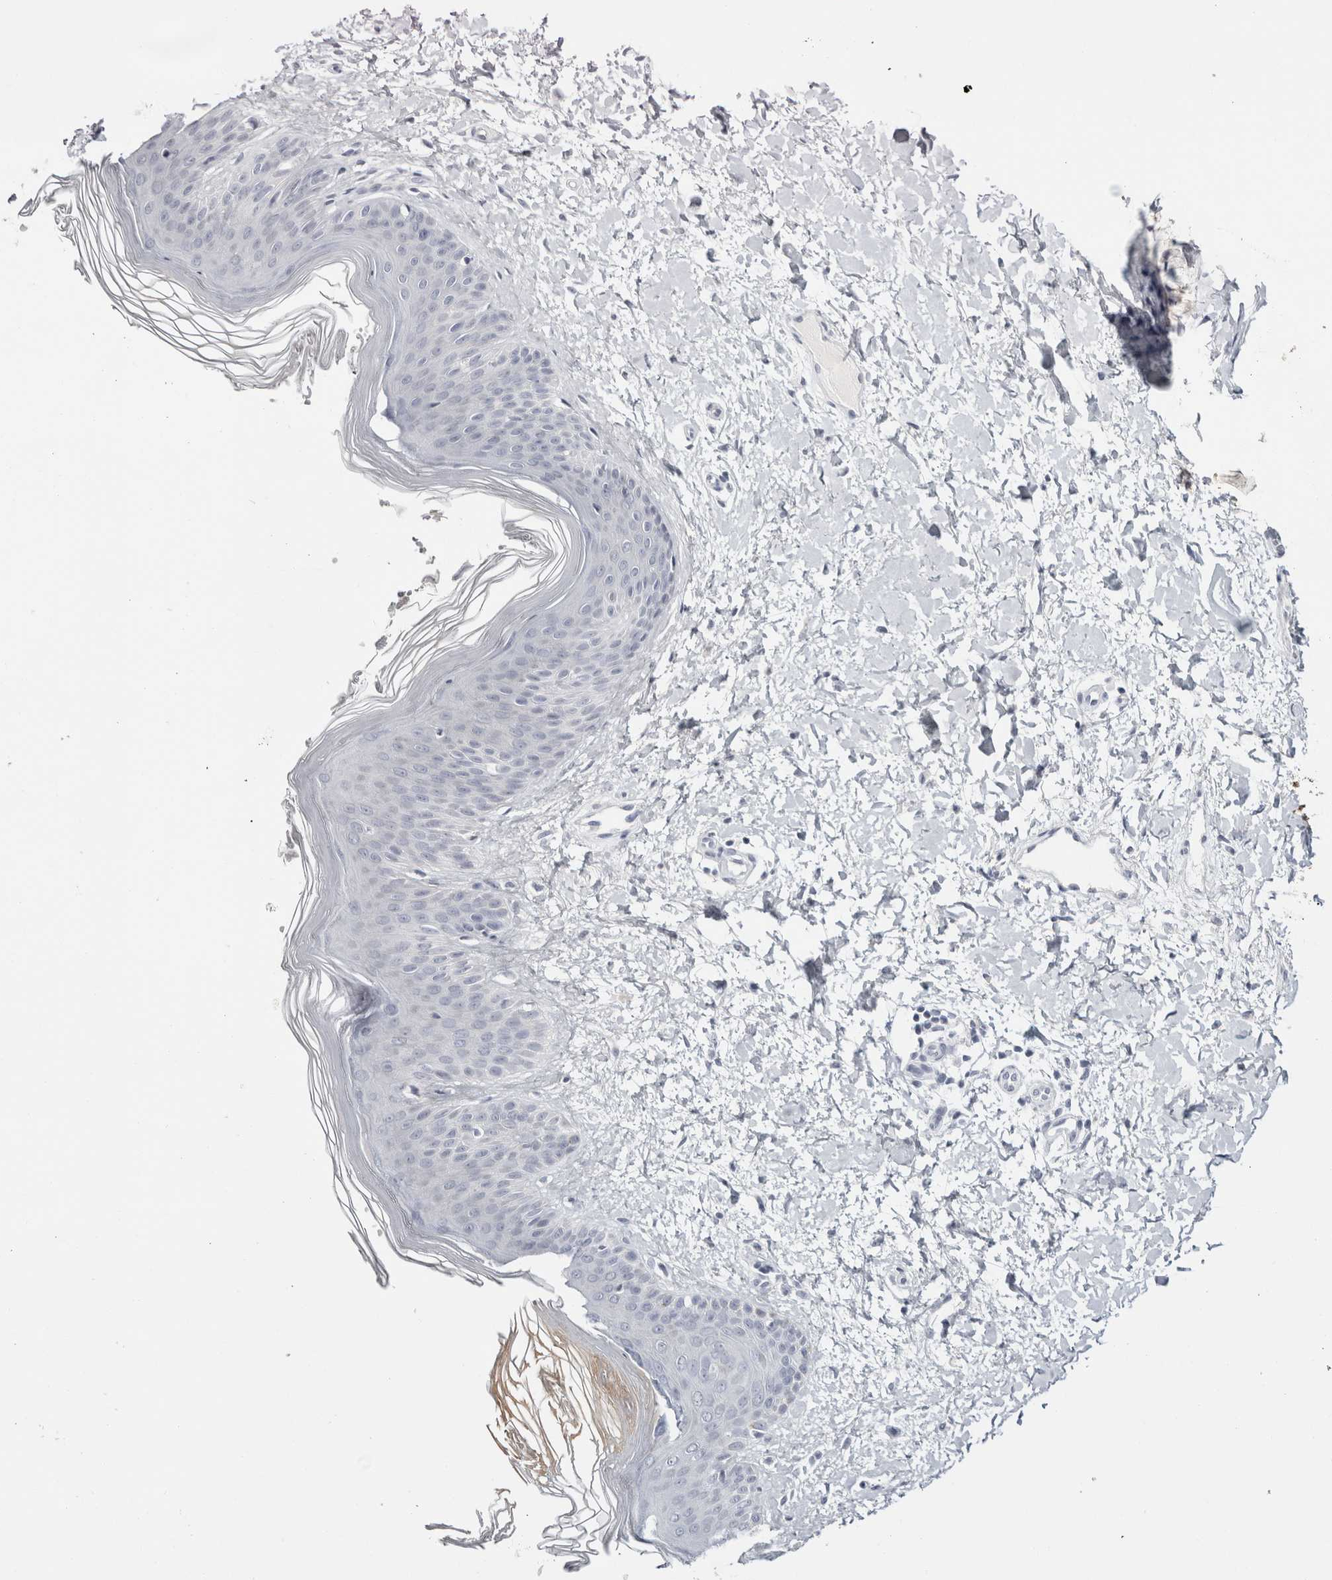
{"staining": {"intensity": "negative", "quantity": "none", "location": "none"}, "tissue": "skin", "cell_type": "Fibroblasts", "image_type": "normal", "snomed": [{"axis": "morphology", "description": "Normal tissue, NOS"}, {"axis": "morphology", "description": "Malignant melanoma, Metastatic site"}, {"axis": "topography", "description": "Skin"}], "caption": "Protein analysis of benign skin reveals no significant staining in fibroblasts. The staining is performed using DAB (3,3'-diaminobenzidine) brown chromogen with nuclei counter-stained in using hematoxylin.", "gene": "RPH3AL", "patient": {"sex": "male", "age": 41}}